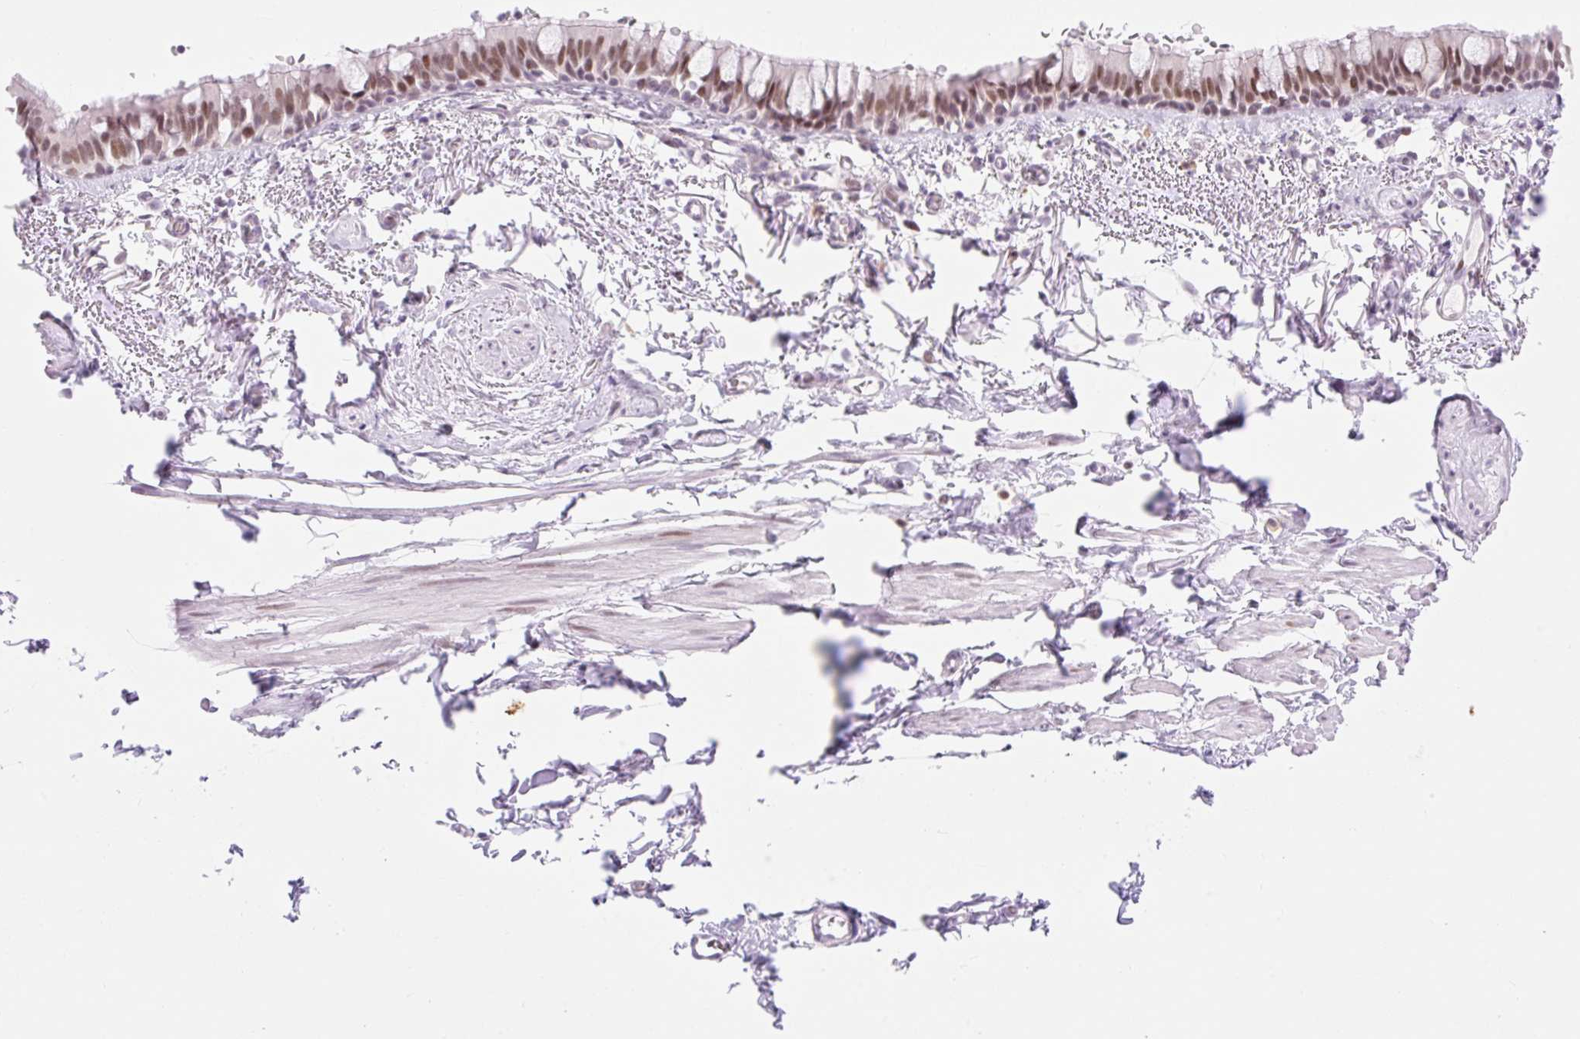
{"staining": {"intensity": "moderate", "quantity": ">75%", "location": "nuclear"}, "tissue": "bronchus", "cell_type": "Respiratory epithelial cells", "image_type": "normal", "snomed": [{"axis": "morphology", "description": "Normal tissue, NOS"}, {"axis": "topography", "description": "Bronchus"}], "caption": "Brown immunohistochemical staining in normal bronchus demonstrates moderate nuclear staining in approximately >75% of respiratory epithelial cells.", "gene": "H2BW1", "patient": {"sex": "male", "age": 67}}